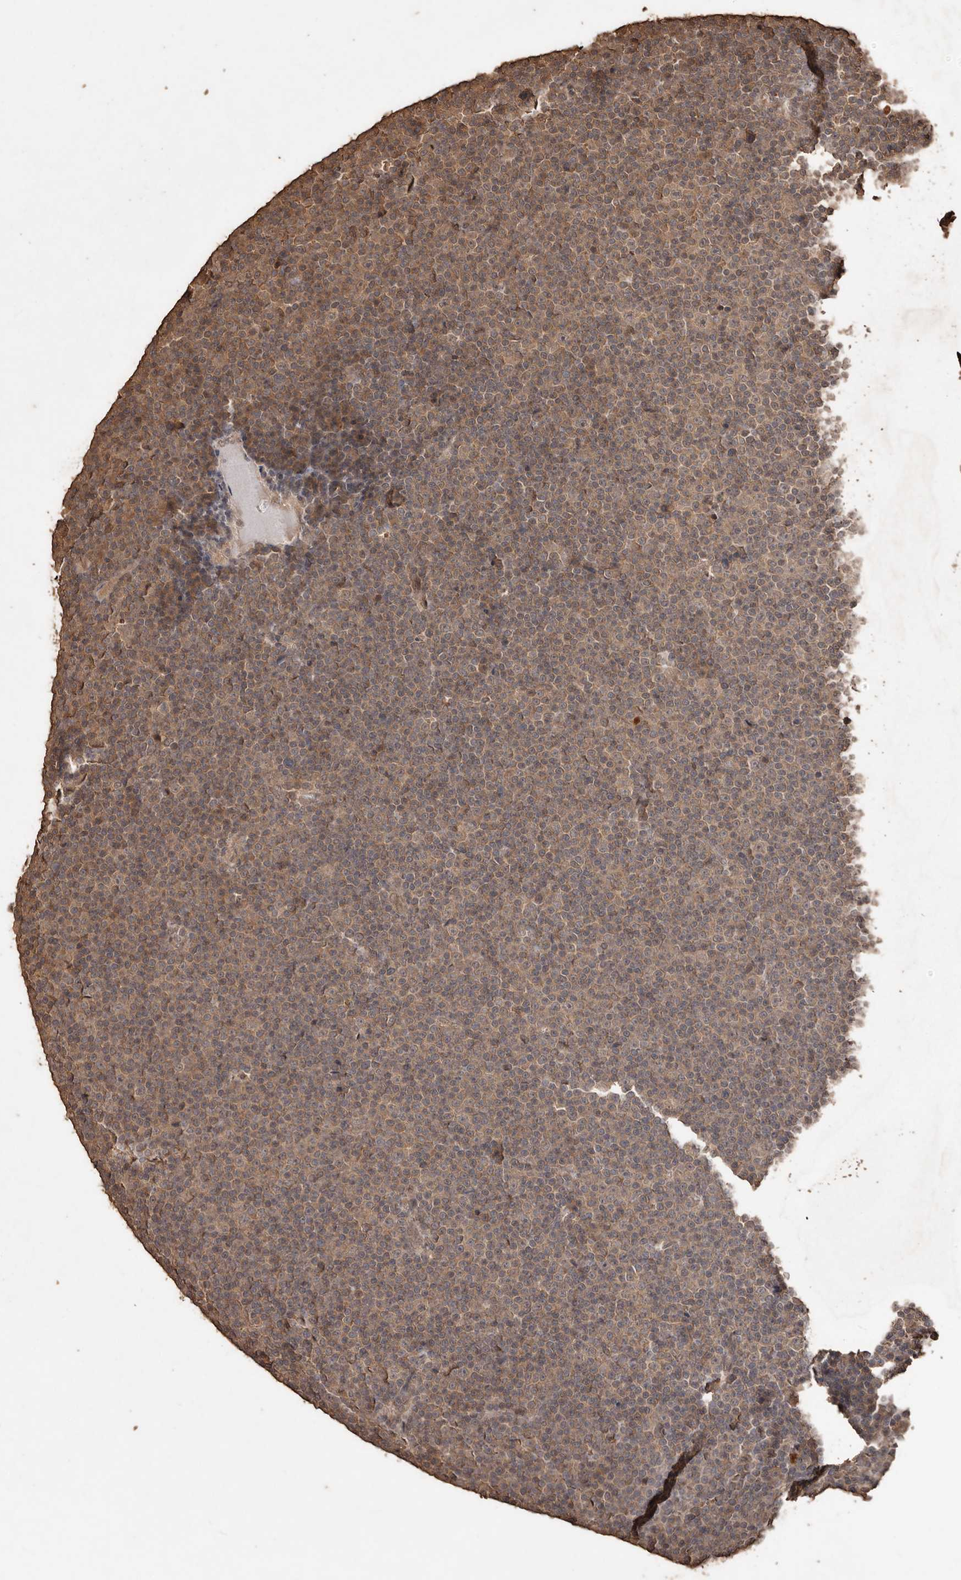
{"staining": {"intensity": "weak", "quantity": ">75%", "location": "cytoplasmic/membranous"}, "tissue": "lymphoma", "cell_type": "Tumor cells", "image_type": "cancer", "snomed": [{"axis": "morphology", "description": "Malignant lymphoma, non-Hodgkin's type, Low grade"}, {"axis": "topography", "description": "Lymph node"}], "caption": "DAB immunohistochemical staining of human low-grade malignant lymphoma, non-Hodgkin's type shows weak cytoplasmic/membranous protein expression in approximately >75% of tumor cells. (brown staining indicates protein expression, while blue staining denotes nuclei).", "gene": "PKDCC", "patient": {"sex": "female", "age": 67}}